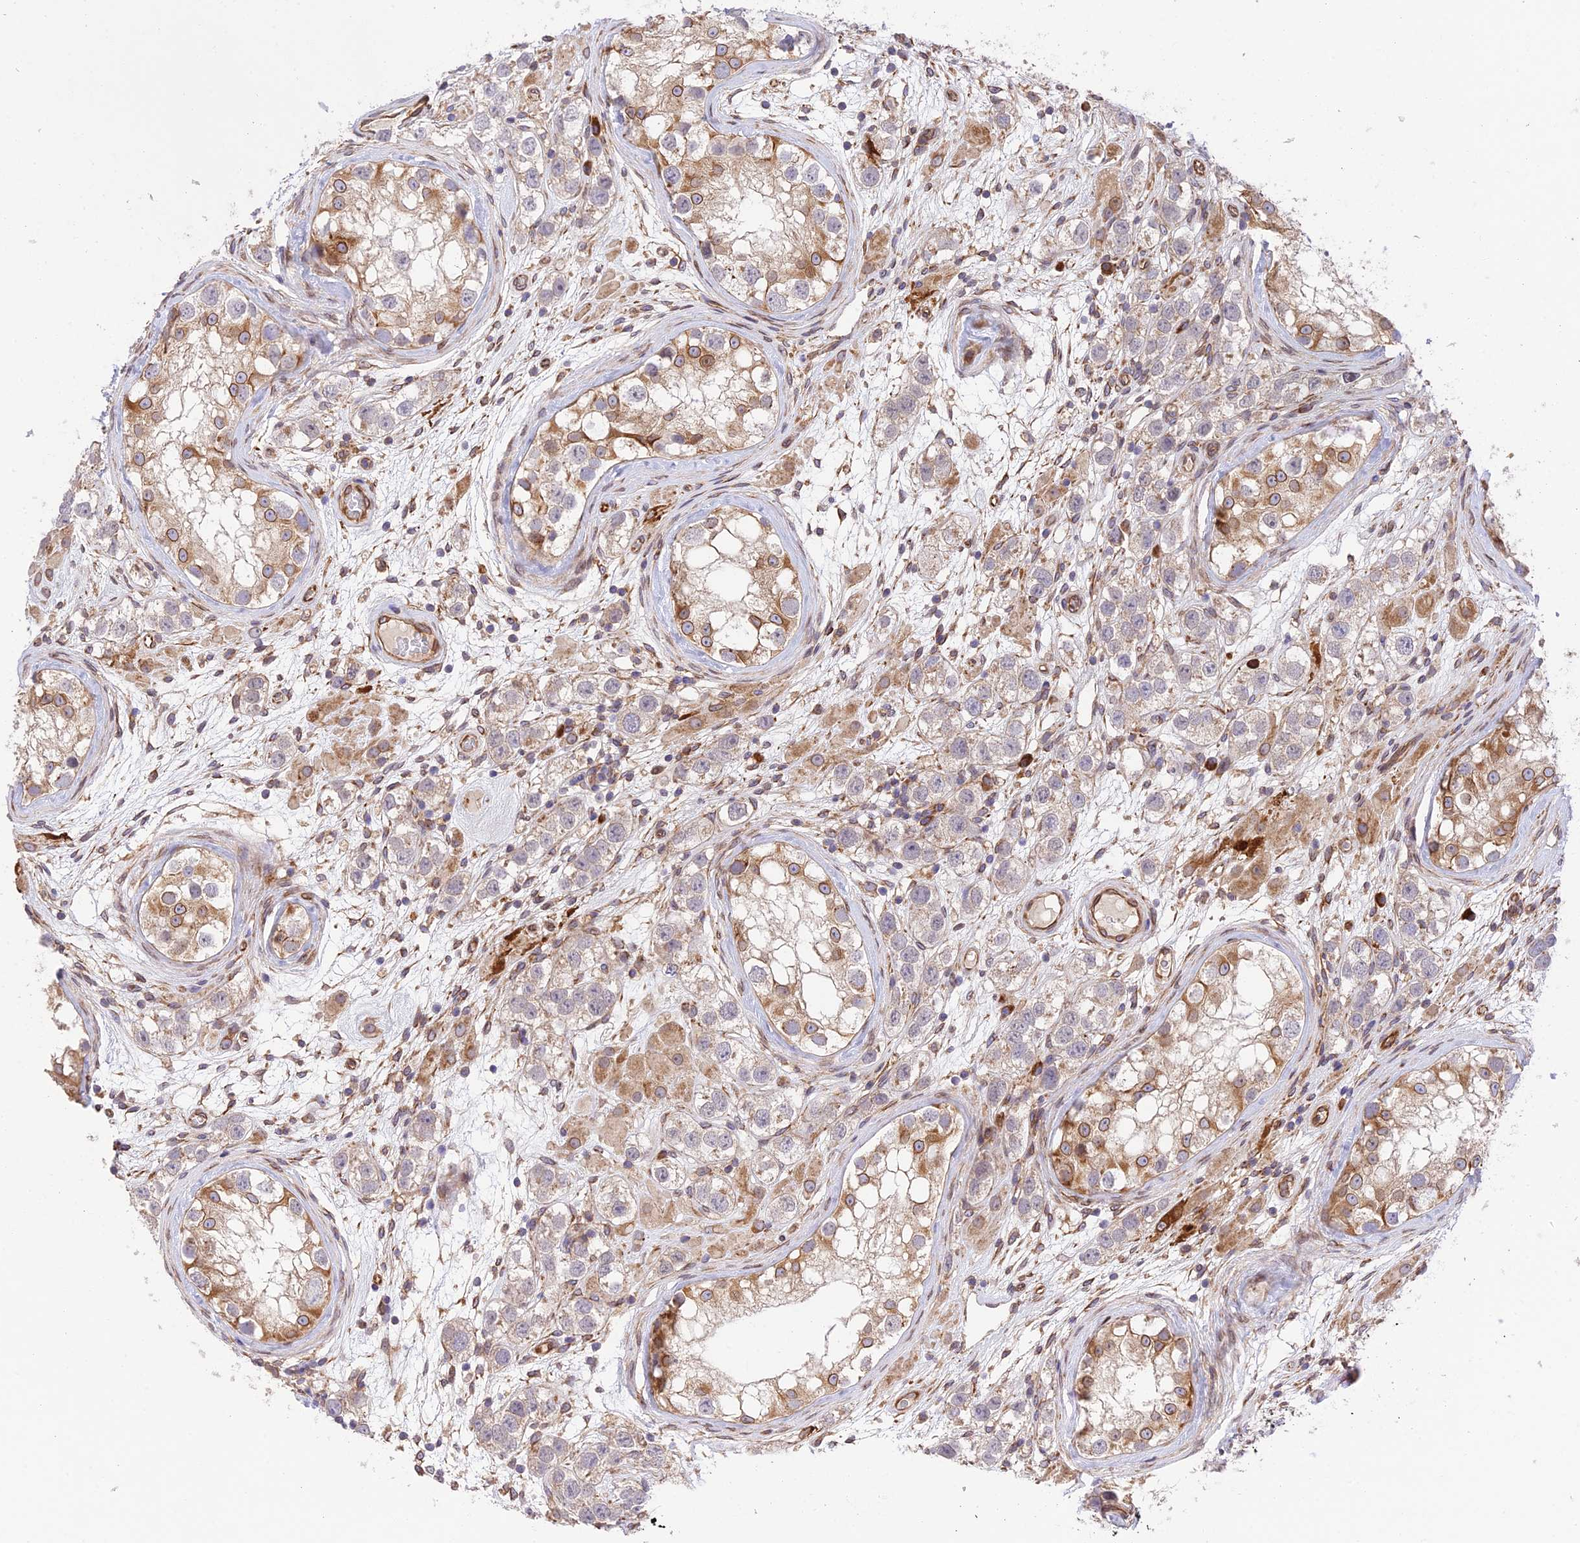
{"staining": {"intensity": "negative", "quantity": "none", "location": "none"}, "tissue": "testis cancer", "cell_type": "Tumor cells", "image_type": "cancer", "snomed": [{"axis": "morphology", "description": "Seminoma, NOS"}, {"axis": "topography", "description": "Testis"}], "caption": "There is no significant staining in tumor cells of testis cancer (seminoma).", "gene": "EXOC3L4", "patient": {"sex": "male", "age": 28}}